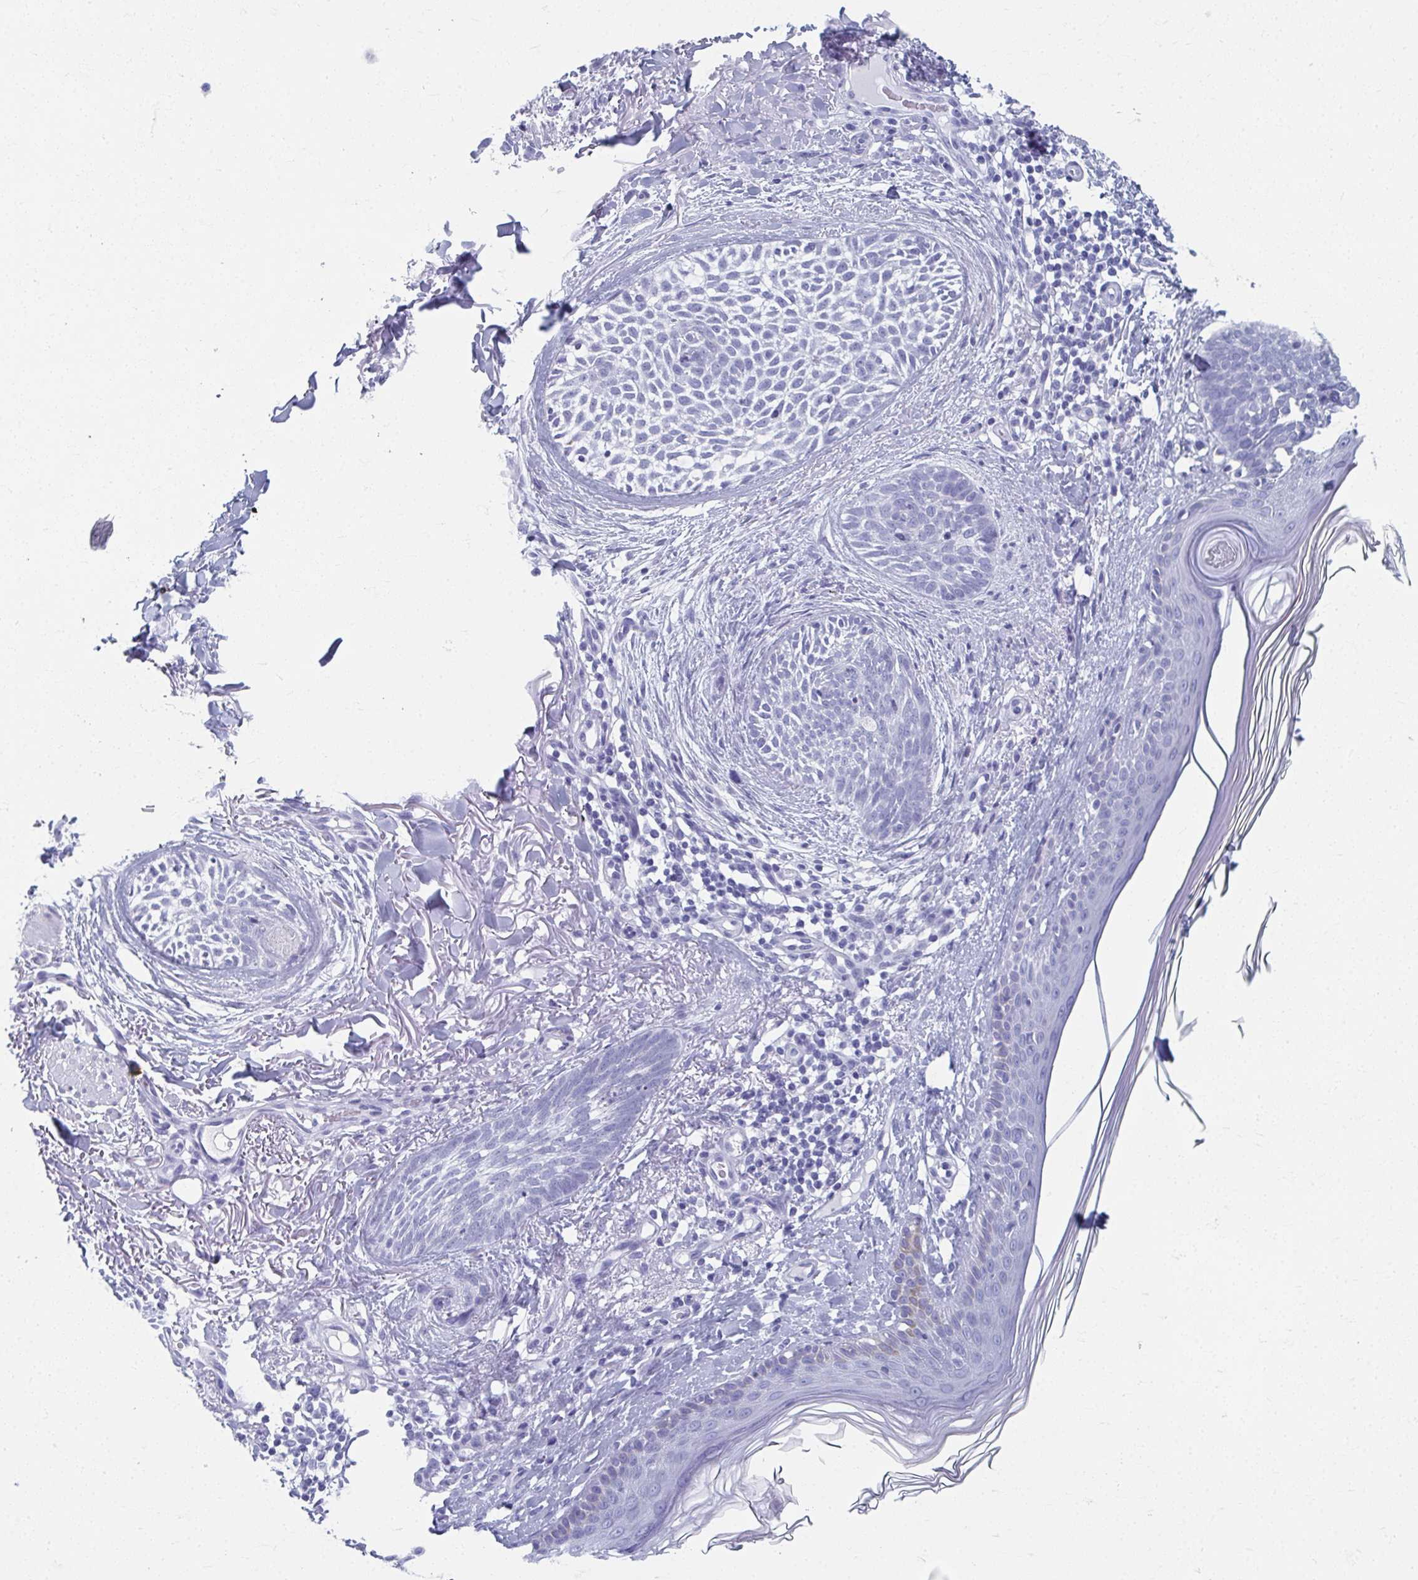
{"staining": {"intensity": "negative", "quantity": "none", "location": "none"}, "tissue": "skin cancer", "cell_type": "Tumor cells", "image_type": "cancer", "snomed": [{"axis": "morphology", "description": "Basal cell carcinoma"}, {"axis": "topography", "description": "Skin"}], "caption": "Tumor cells are negative for brown protein staining in basal cell carcinoma (skin). Brightfield microscopy of immunohistochemistry (IHC) stained with DAB (3,3'-diaminobenzidine) (brown) and hematoxylin (blue), captured at high magnification.", "gene": "GHRL", "patient": {"sex": "female", "age": 68}}